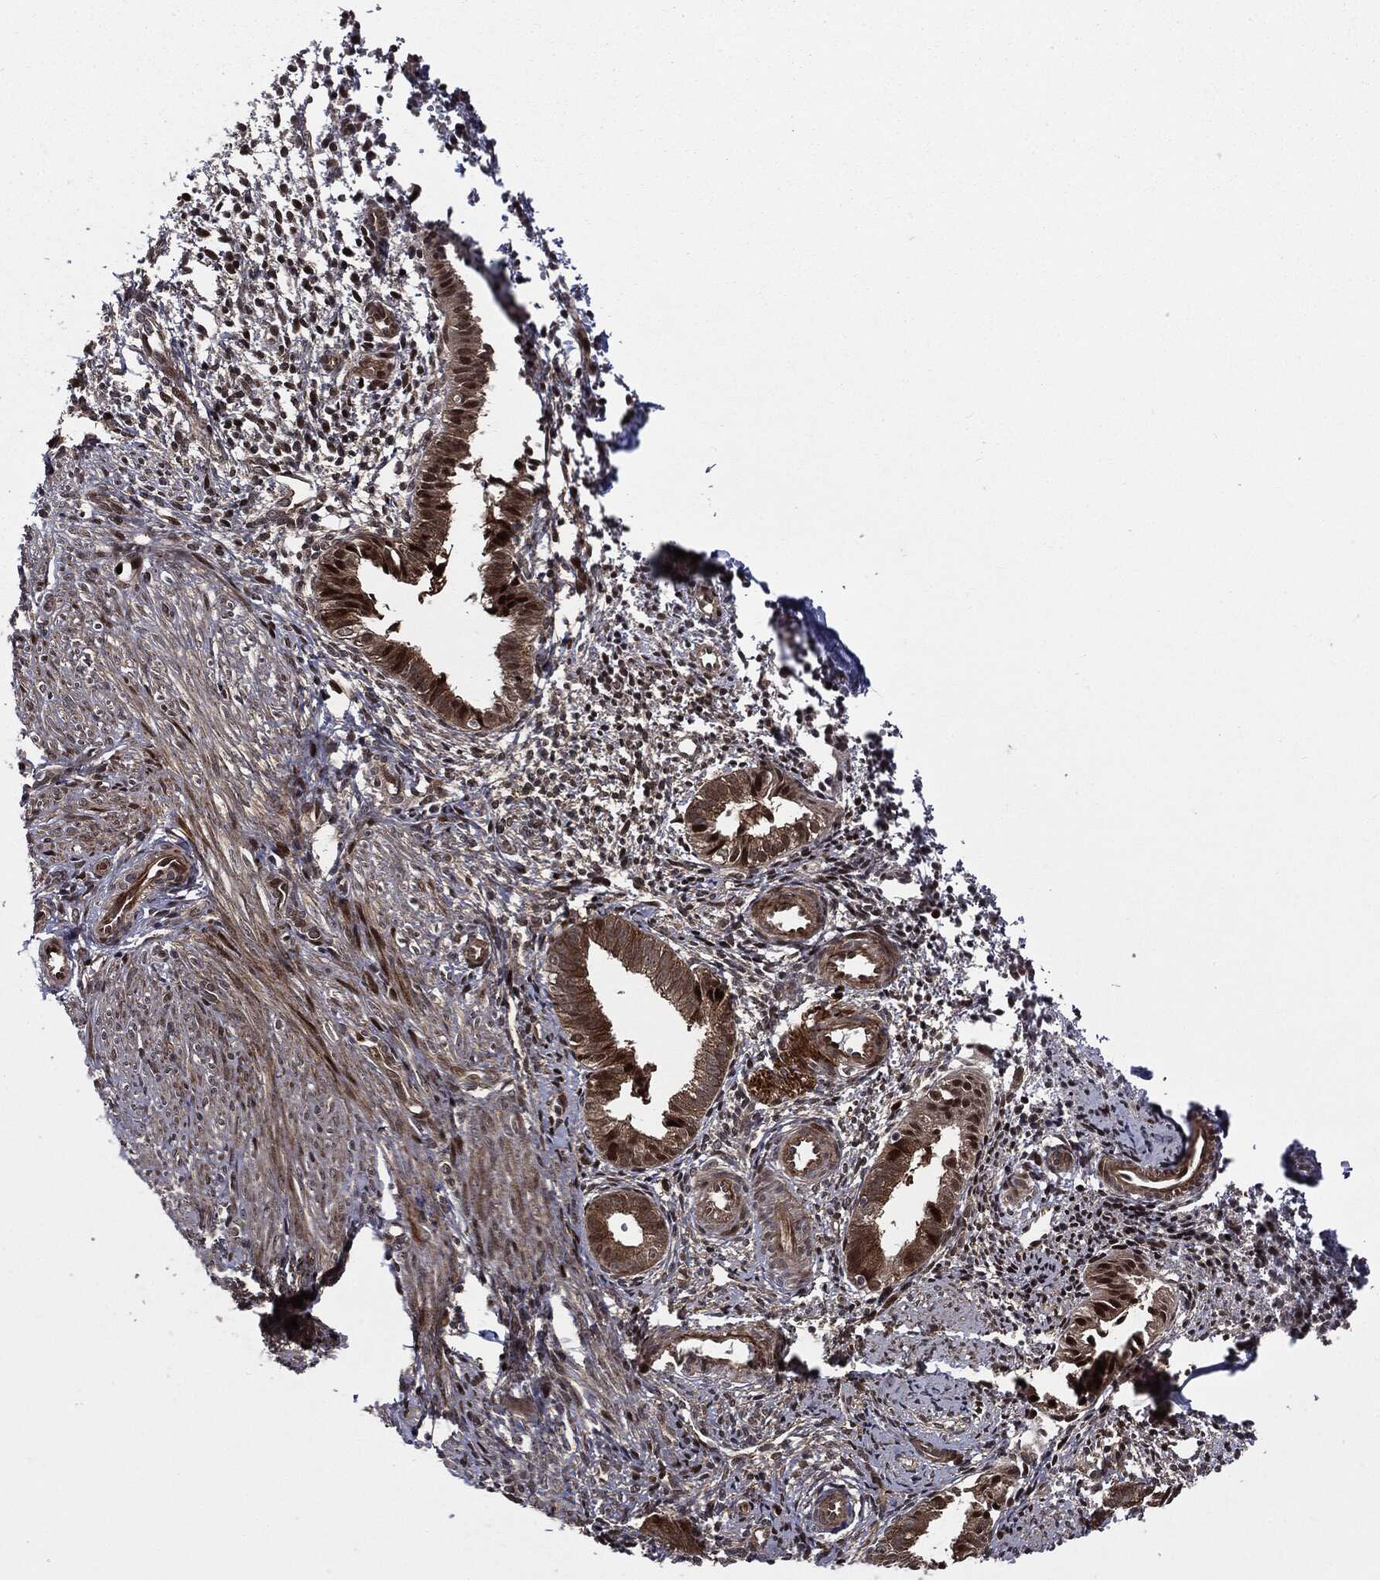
{"staining": {"intensity": "strong", "quantity": "<25%", "location": "nuclear"}, "tissue": "endometrium", "cell_type": "Cells in endometrial stroma", "image_type": "normal", "snomed": [{"axis": "morphology", "description": "Normal tissue, NOS"}, {"axis": "topography", "description": "Endometrium"}], "caption": "Immunohistochemical staining of normal endometrium exhibits <25% levels of strong nuclear protein expression in approximately <25% of cells in endometrial stroma.", "gene": "SMAD4", "patient": {"sex": "female", "age": 47}}